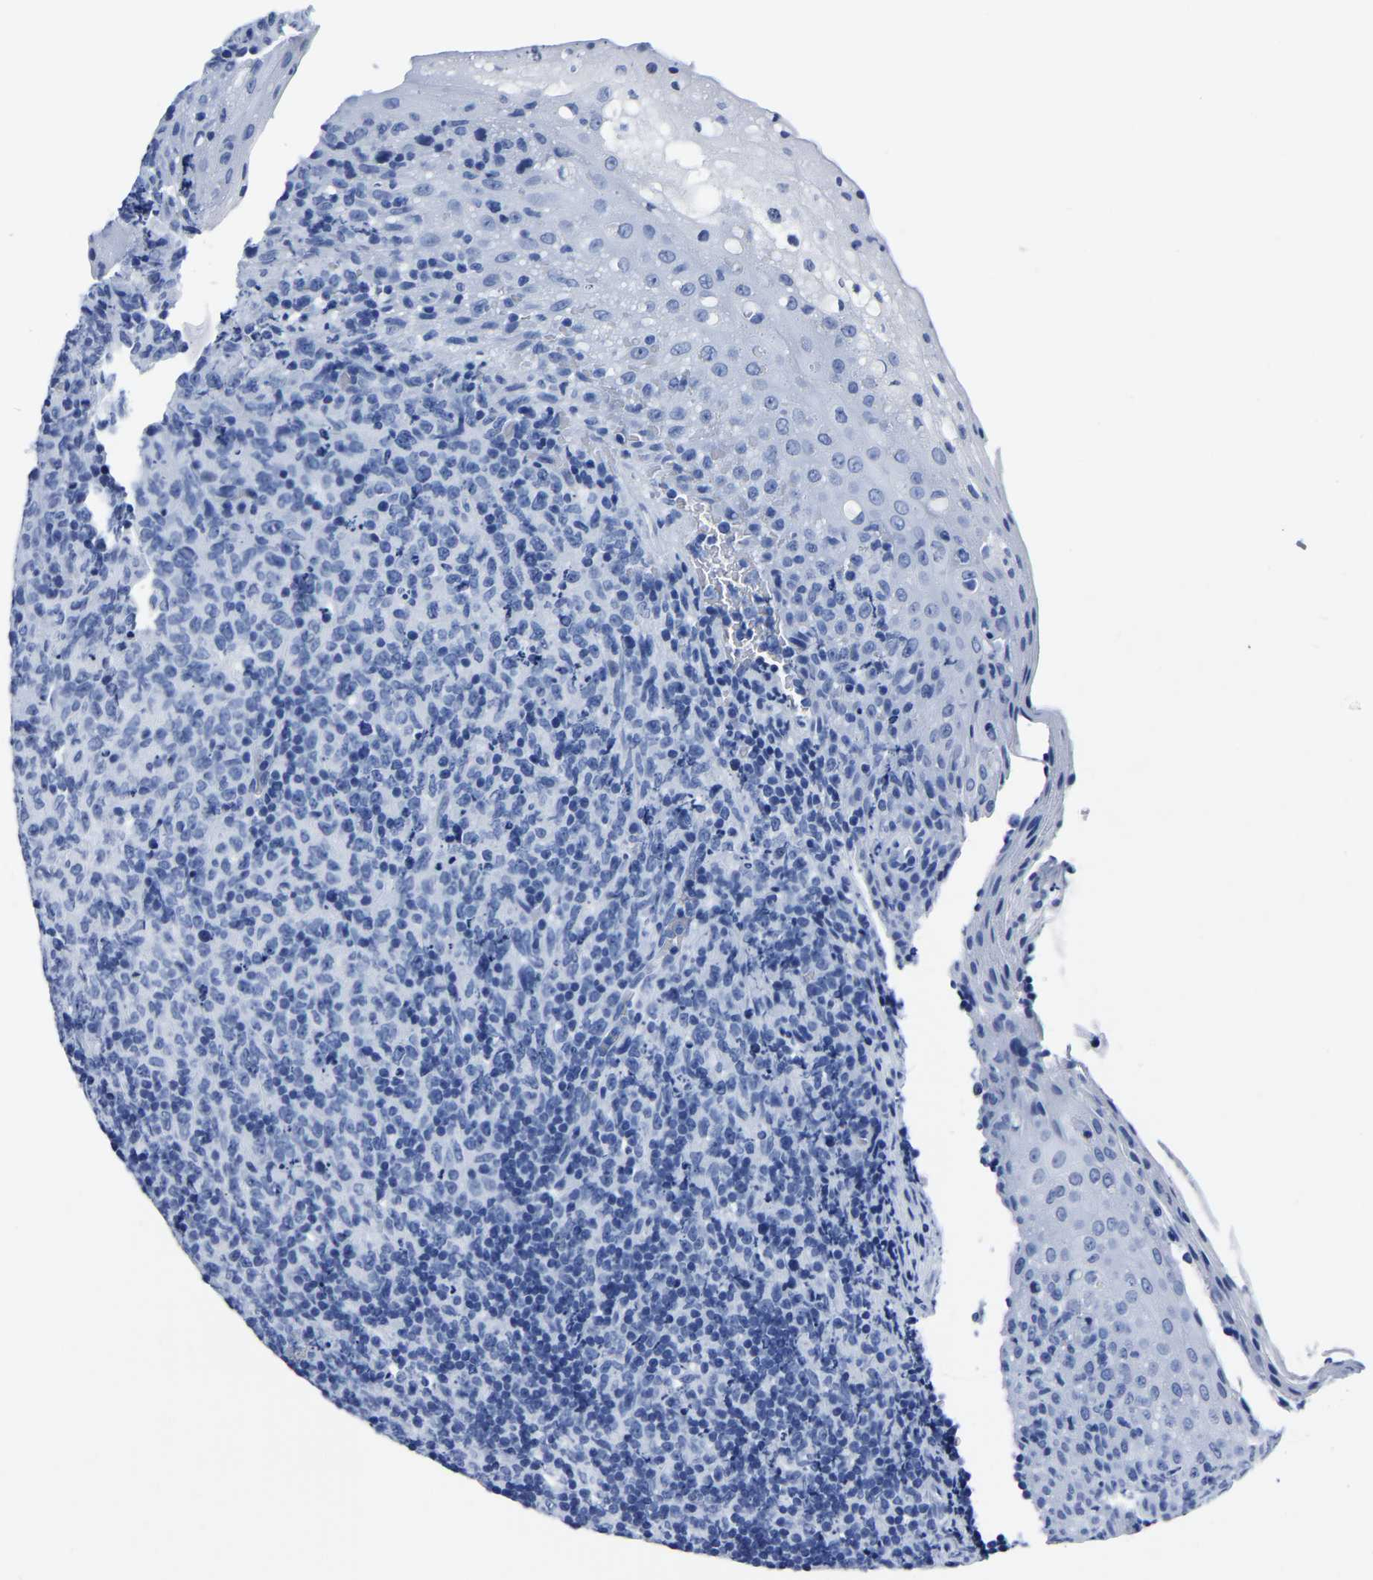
{"staining": {"intensity": "negative", "quantity": "none", "location": "none"}, "tissue": "lymphoma", "cell_type": "Tumor cells", "image_type": "cancer", "snomed": [{"axis": "morphology", "description": "Malignant lymphoma, non-Hodgkin's type, High grade"}, {"axis": "topography", "description": "Tonsil"}], "caption": "This is a photomicrograph of immunohistochemistry staining of lymphoma, which shows no positivity in tumor cells. (DAB (3,3'-diaminobenzidine) immunohistochemistry visualized using brightfield microscopy, high magnification).", "gene": "IMPG2", "patient": {"sex": "female", "age": 36}}